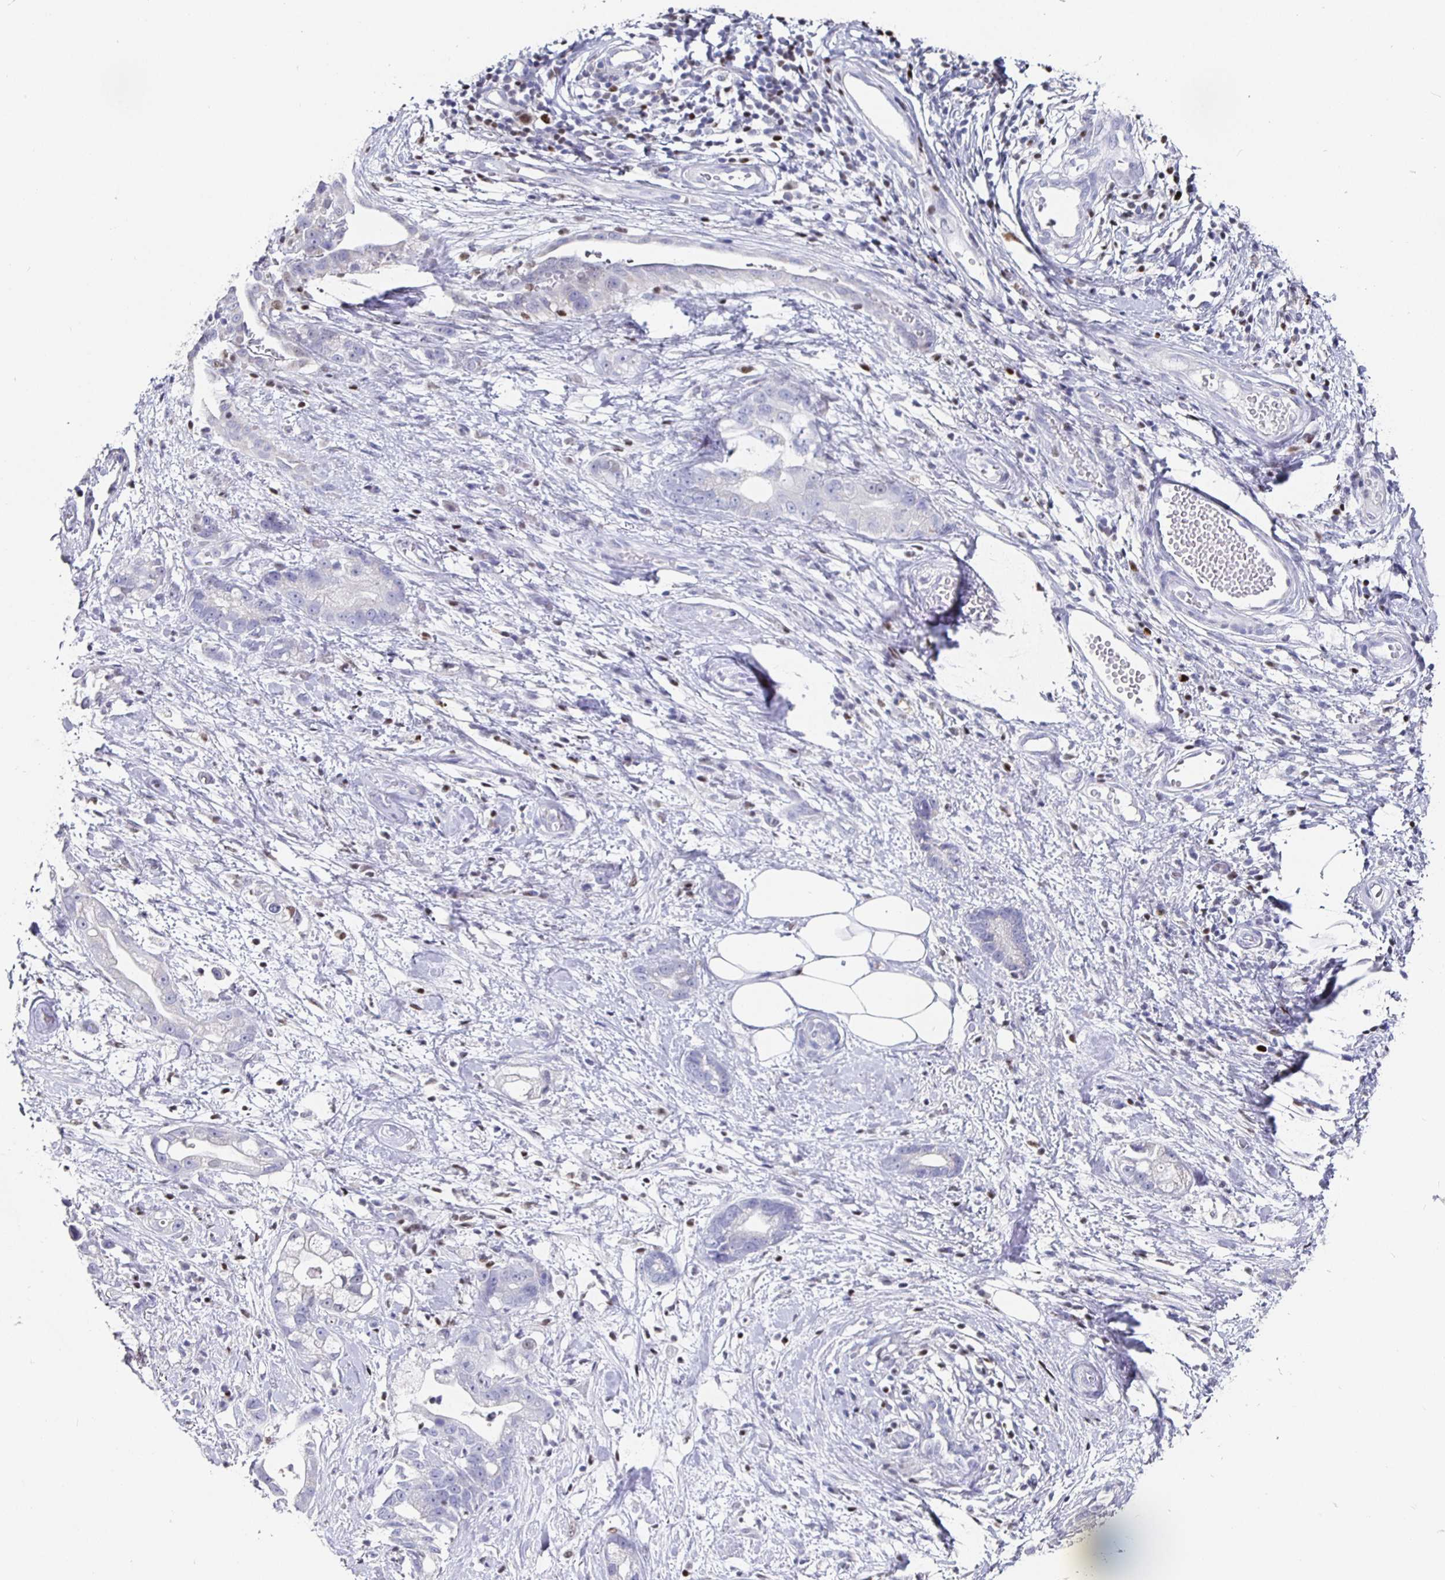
{"staining": {"intensity": "negative", "quantity": "none", "location": "none"}, "tissue": "stomach cancer", "cell_type": "Tumor cells", "image_type": "cancer", "snomed": [{"axis": "morphology", "description": "Adenocarcinoma, NOS"}, {"axis": "topography", "description": "Stomach"}], "caption": "Immunohistochemical staining of human stomach cancer (adenocarcinoma) exhibits no significant staining in tumor cells.", "gene": "RUNX2", "patient": {"sex": "male", "age": 55}}